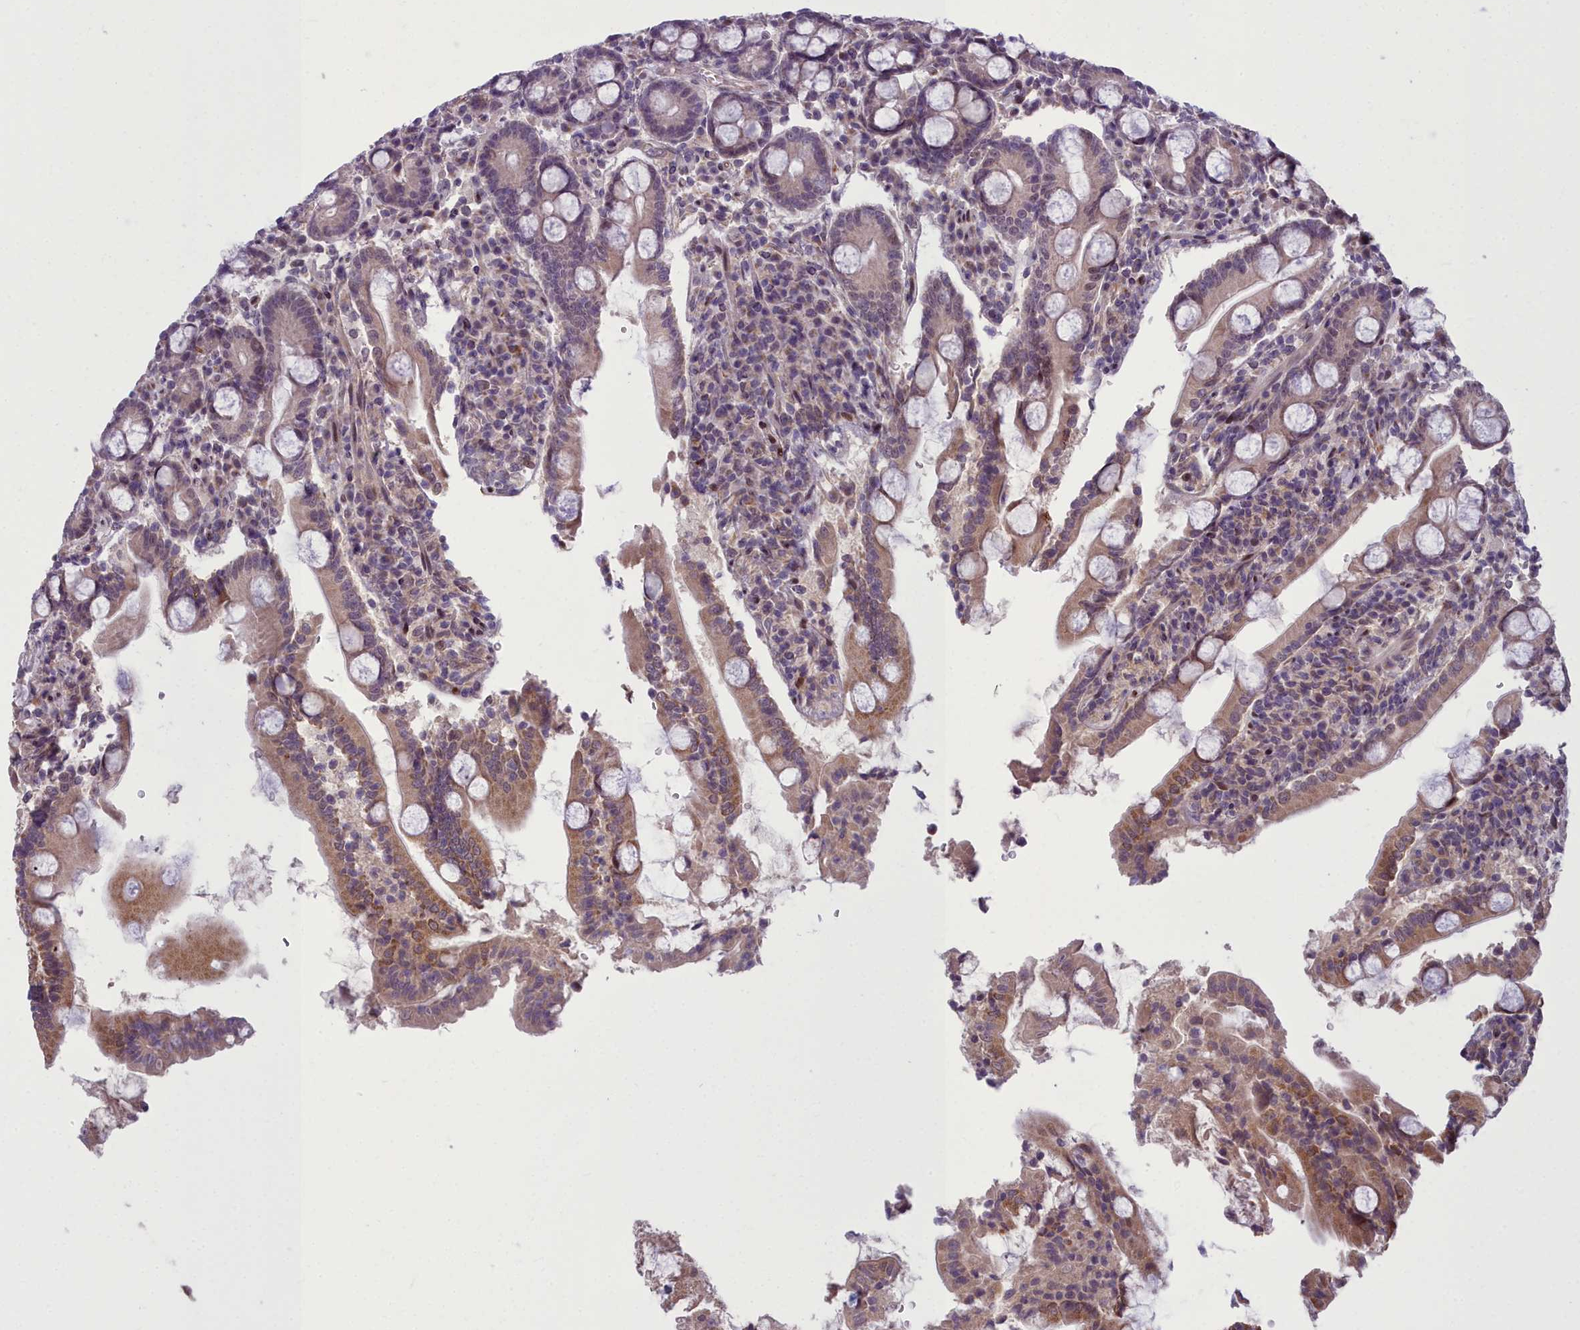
{"staining": {"intensity": "moderate", "quantity": "25%-75%", "location": "cytoplasmic/membranous,nuclear"}, "tissue": "duodenum", "cell_type": "Glandular cells", "image_type": "normal", "snomed": [{"axis": "morphology", "description": "Normal tissue, NOS"}, {"axis": "topography", "description": "Duodenum"}], "caption": "This is a photomicrograph of IHC staining of unremarkable duodenum, which shows moderate staining in the cytoplasmic/membranous,nuclear of glandular cells.", "gene": "AP1M1", "patient": {"sex": "male", "age": 35}}